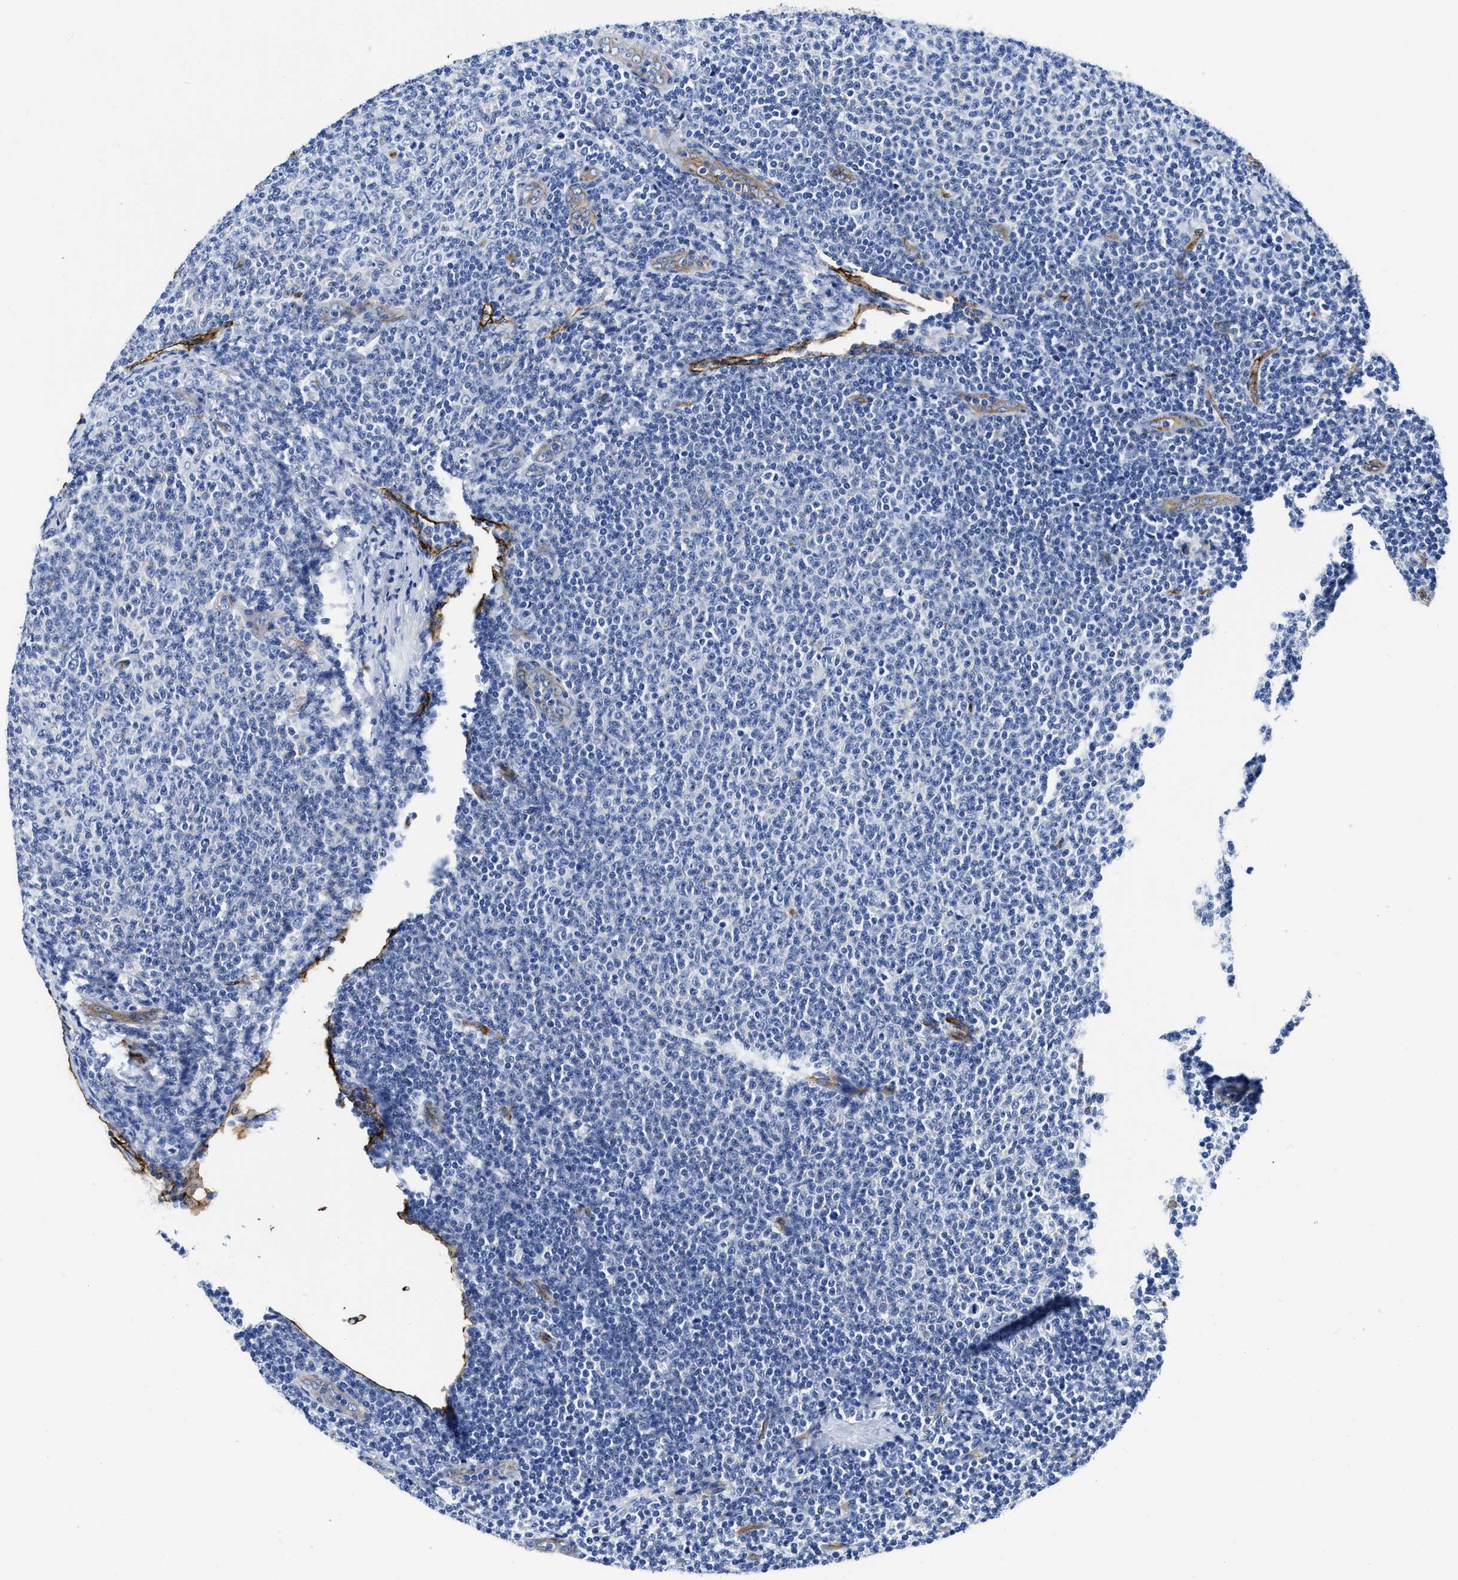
{"staining": {"intensity": "negative", "quantity": "none", "location": "none"}, "tissue": "lymphoma", "cell_type": "Tumor cells", "image_type": "cancer", "snomed": [{"axis": "morphology", "description": "Malignant lymphoma, non-Hodgkin's type, Low grade"}, {"axis": "topography", "description": "Lymph node"}], "caption": "An immunohistochemistry (IHC) histopathology image of malignant lymphoma, non-Hodgkin's type (low-grade) is shown. There is no staining in tumor cells of malignant lymphoma, non-Hodgkin's type (low-grade).", "gene": "TVP23B", "patient": {"sex": "male", "age": 66}}